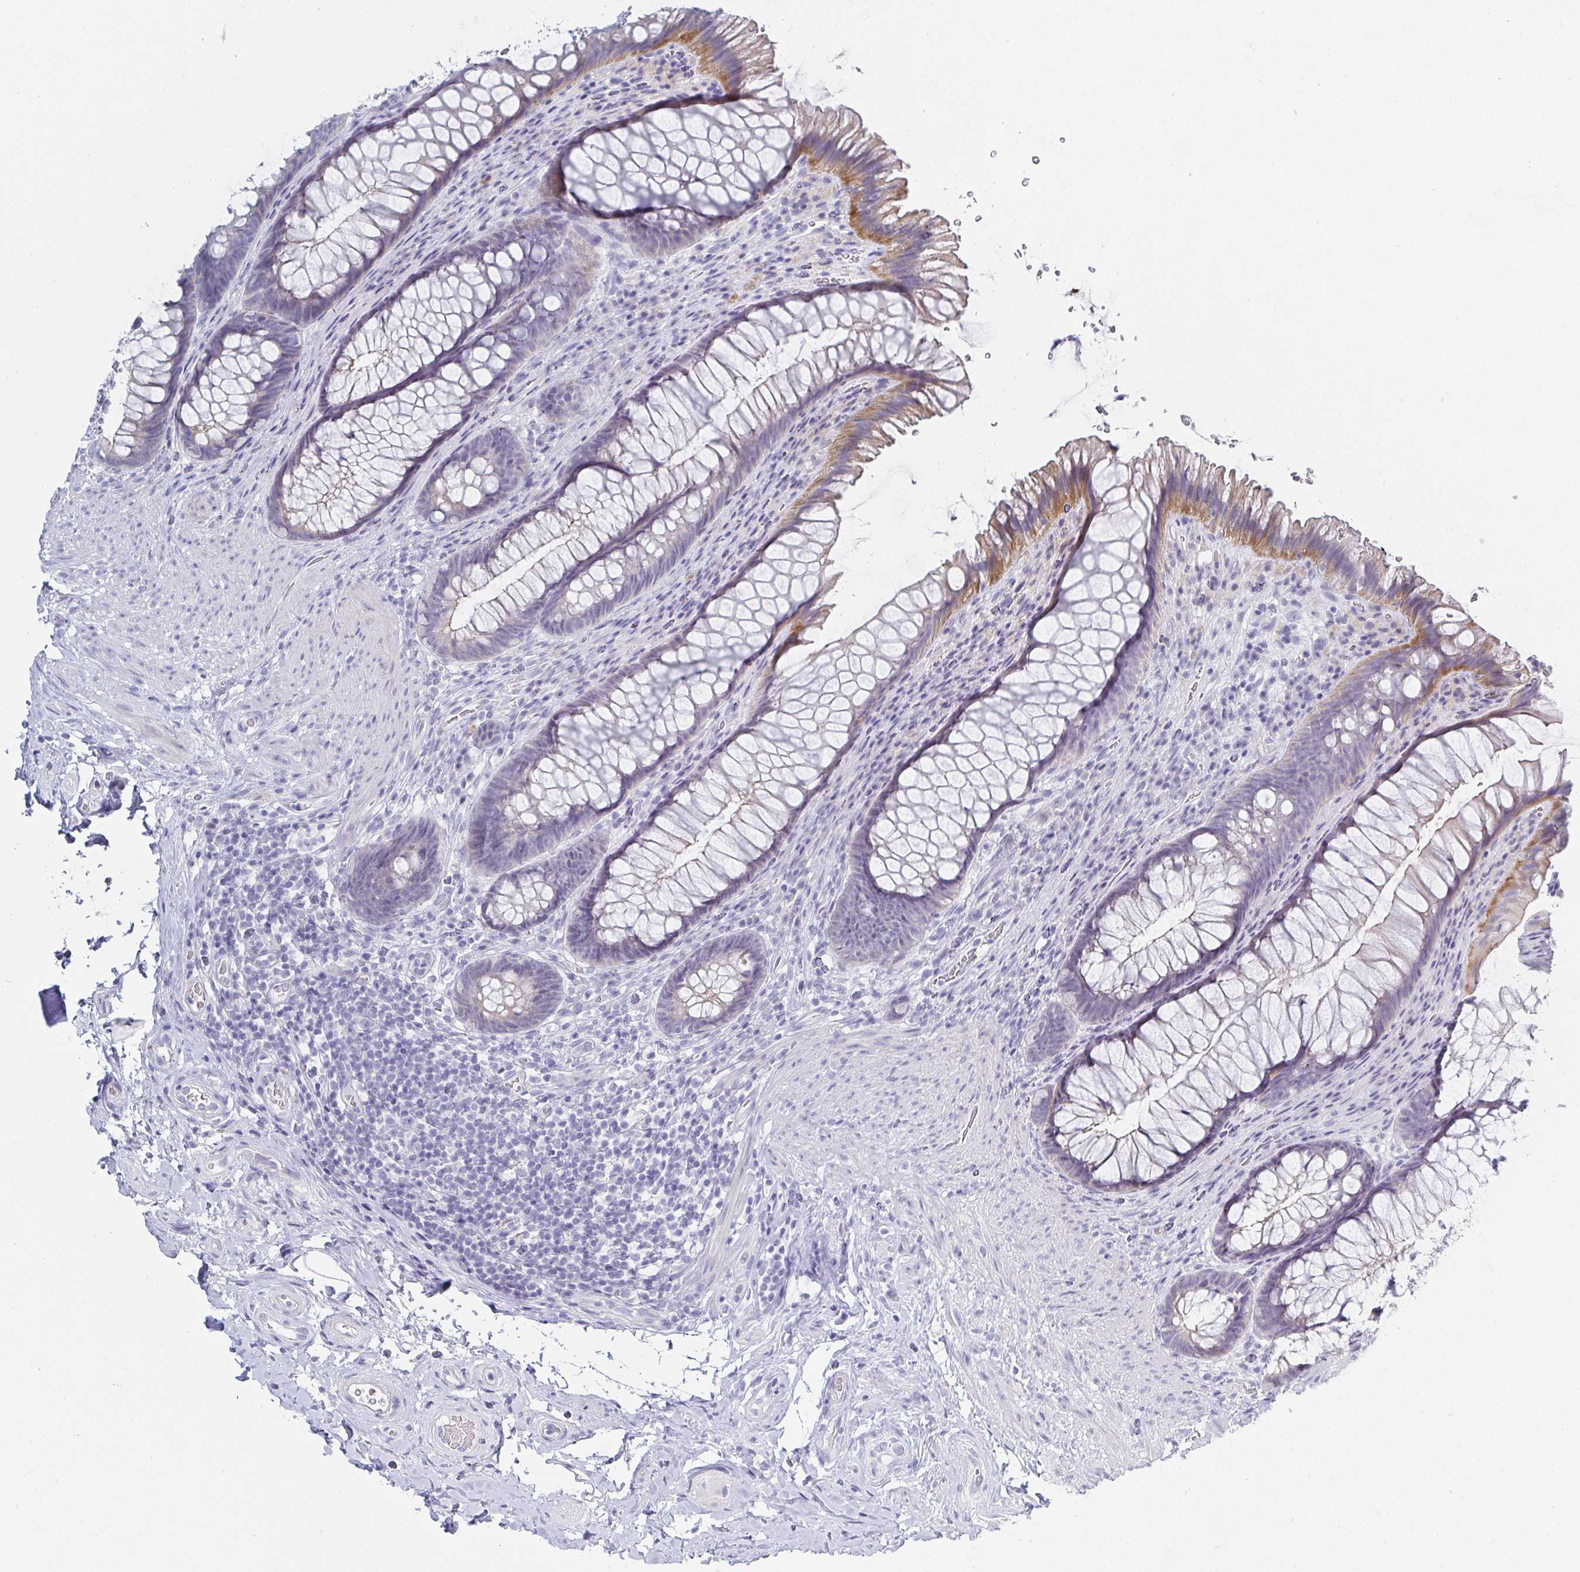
{"staining": {"intensity": "moderate", "quantity": "25%-75%", "location": "cytoplasmic/membranous"}, "tissue": "rectum", "cell_type": "Glandular cells", "image_type": "normal", "snomed": [{"axis": "morphology", "description": "Normal tissue, NOS"}, {"axis": "topography", "description": "Rectum"}], "caption": "Rectum stained with immunohistochemistry demonstrates moderate cytoplasmic/membranous positivity in approximately 25%-75% of glandular cells. (Brightfield microscopy of DAB IHC at high magnification).", "gene": "OR10K1", "patient": {"sex": "male", "age": 53}}